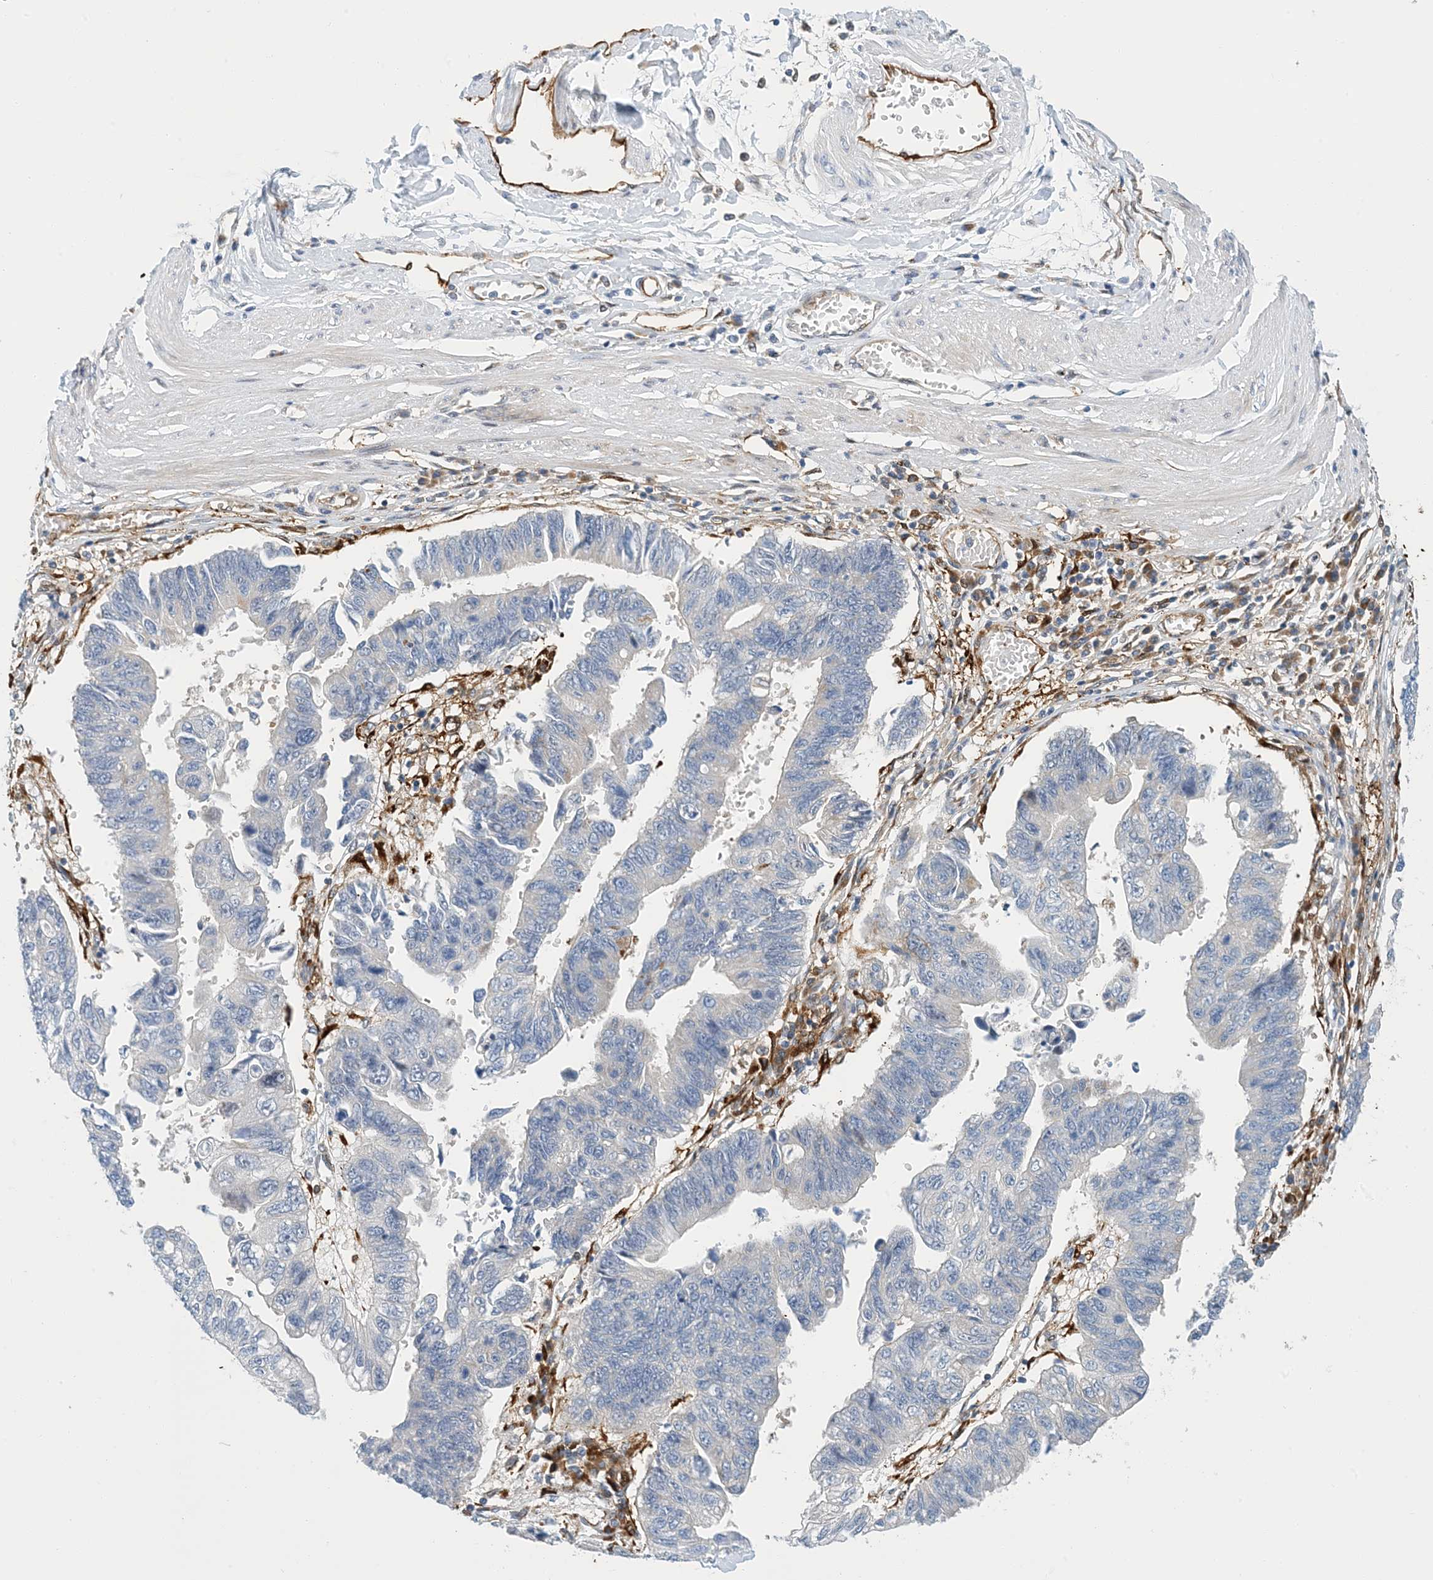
{"staining": {"intensity": "negative", "quantity": "none", "location": "none"}, "tissue": "stomach cancer", "cell_type": "Tumor cells", "image_type": "cancer", "snomed": [{"axis": "morphology", "description": "Adenocarcinoma, NOS"}, {"axis": "topography", "description": "Stomach"}], "caption": "Tumor cells show no significant staining in adenocarcinoma (stomach). (DAB (3,3'-diaminobenzidine) immunohistochemistry (IHC) with hematoxylin counter stain).", "gene": "PCDHA2", "patient": {"sex": "male", "age": 59}}